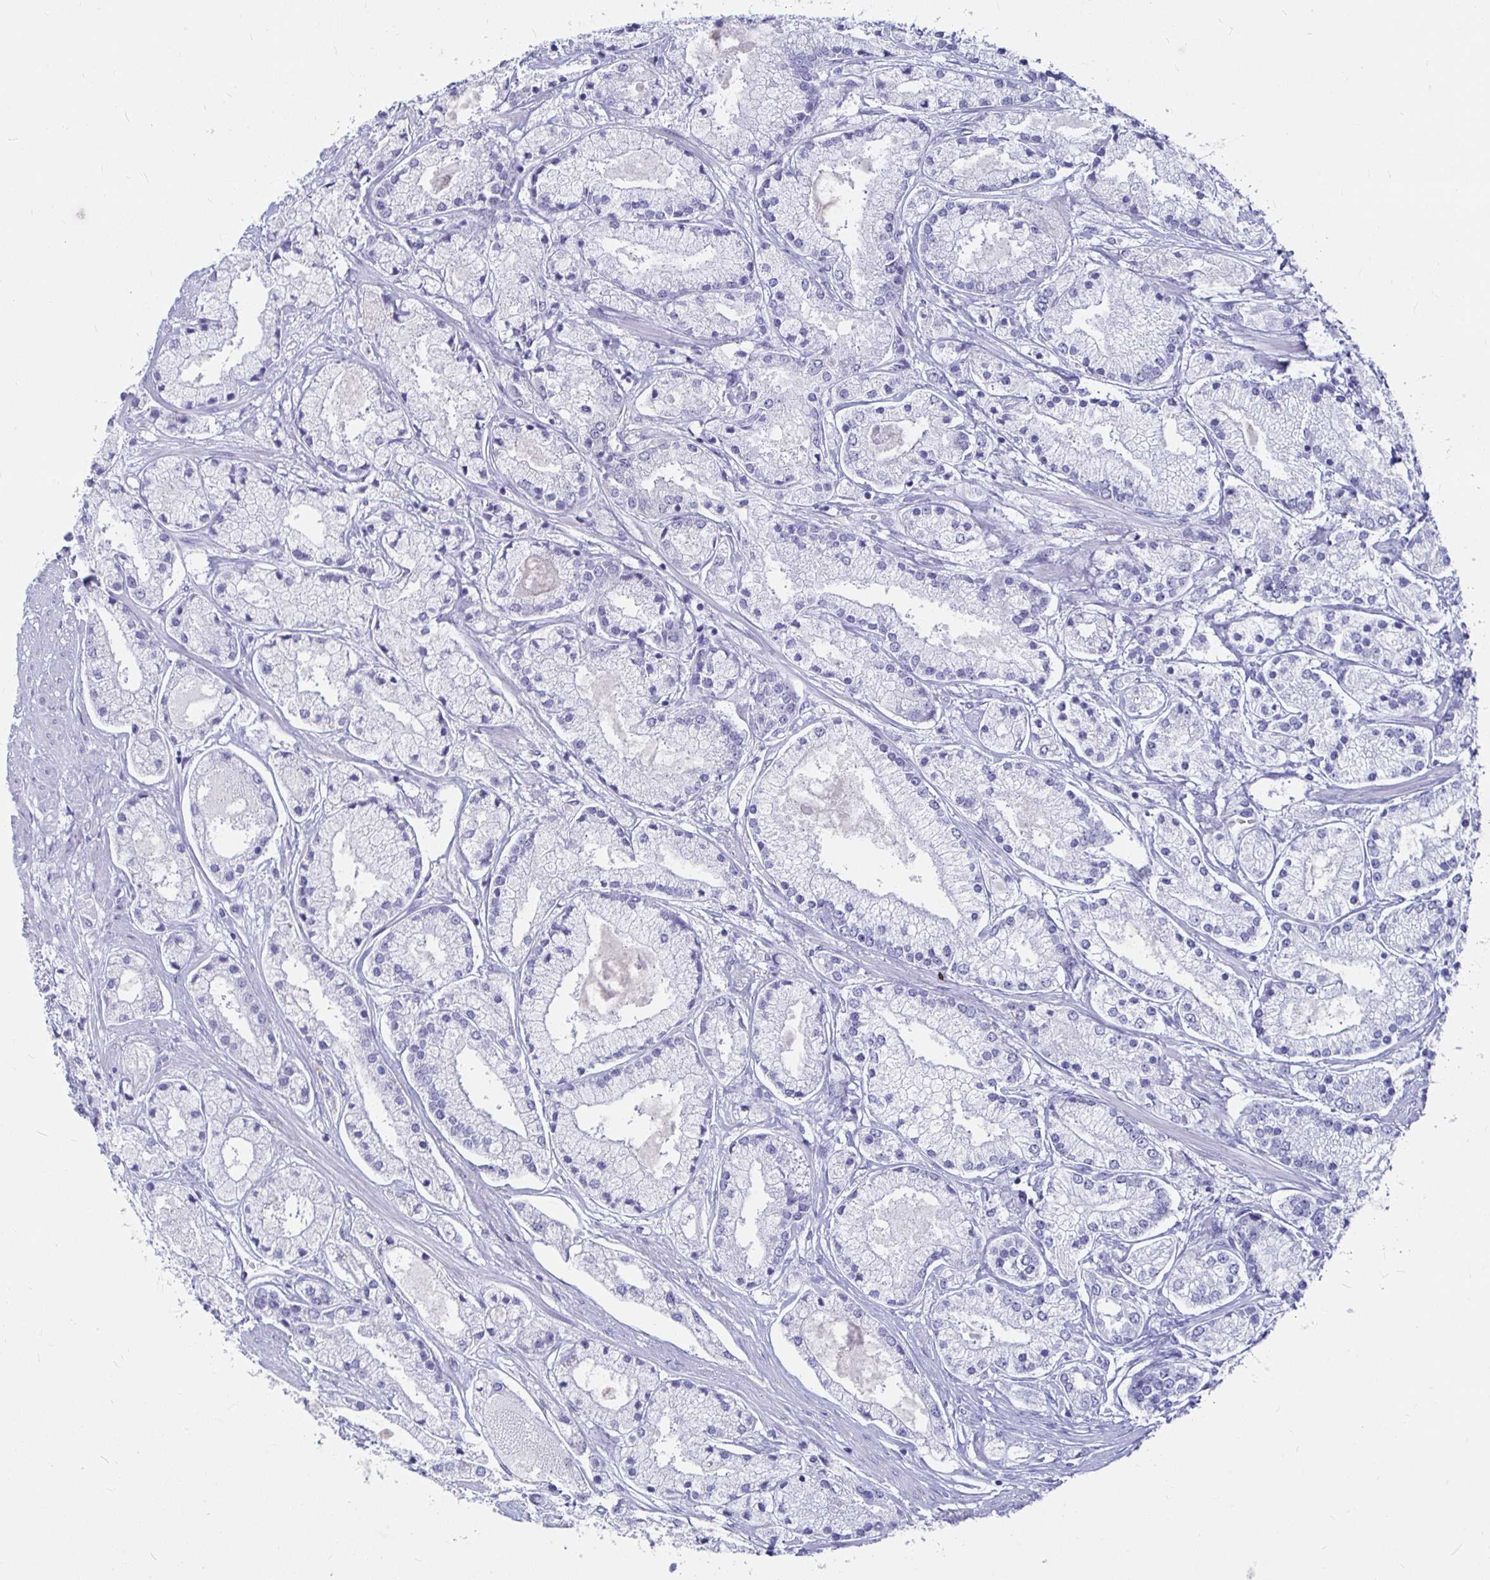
{"staining": {"intensity": "negative", "quantity": "none", "location": "none"}, "tissue": "prostate cancer", "cell_type": "Tumor cells", "image_type": "cancer", "snomed": [{"axis": "morphology", "description": "Adenocarcinoma, High grade"}, {"axis": "topography", "description": "Prostate"}], "caption": "The histopathology image reveals no significant staining in tumor cells of prostate cancer (high-grade adenocarcinoma).", "gene": "CA9", "patient": {"sex": "male", "age": 67}}